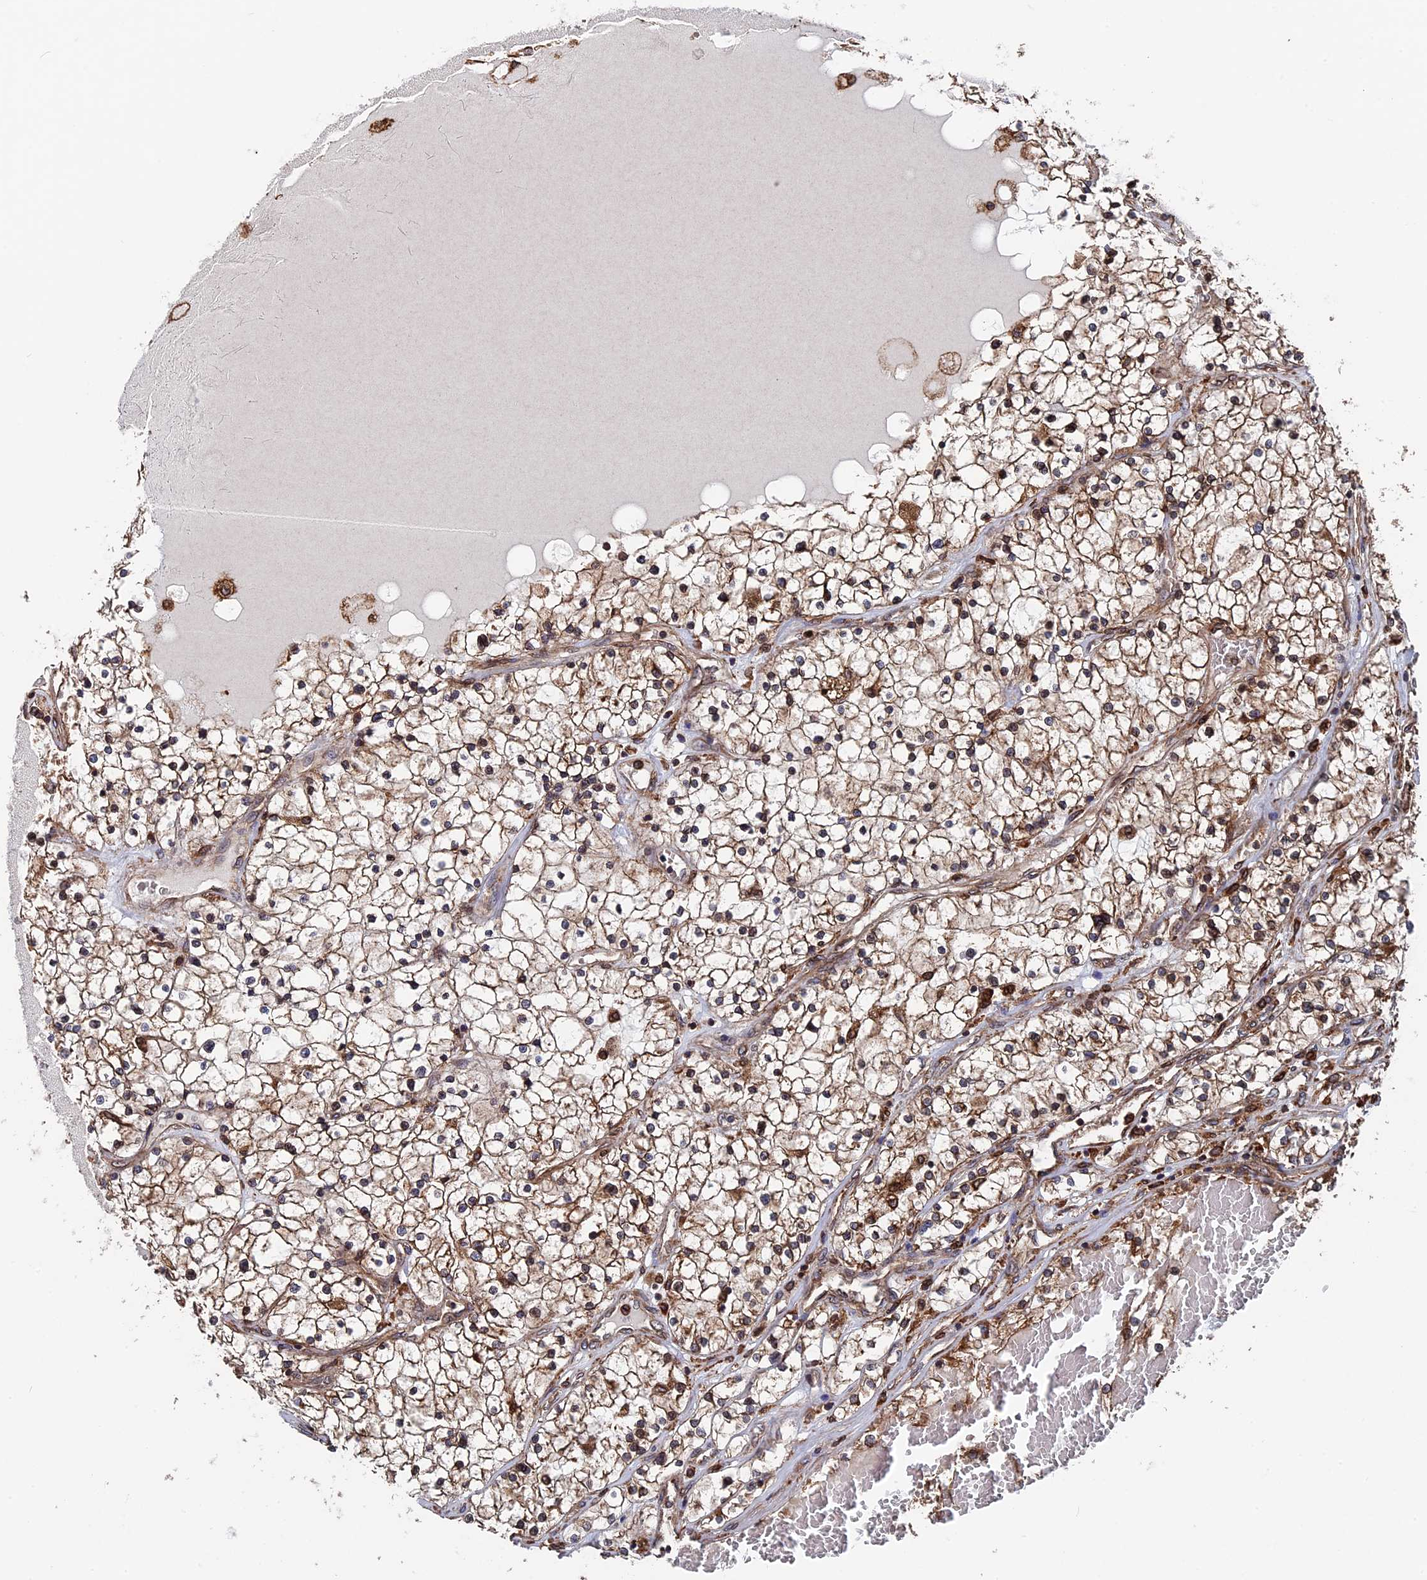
{"staining": {"intensity": "moderate", "quantity": ">75%", "location": "cytoplasmic/membranous"}, "tissue": "renal cancer", "cell_type": "Tumor cells", "image_type": "cancer", "snomed": [{"axis": "morphology", "description": "Normal tissue, NOS"}, {"axis": "morphology", "description": "Adenocarcinoma, NOS"}, {"axis": "topography", "description": "Kidney"}], "caption": "A histopathology image of adenocarcinoma (renal) stained for a protein shows moderate cytoplasmic/membranous brown staining in tumor cells.", "gene": "RPUSD1", "patient": {"sex": "male", "age": 68}}